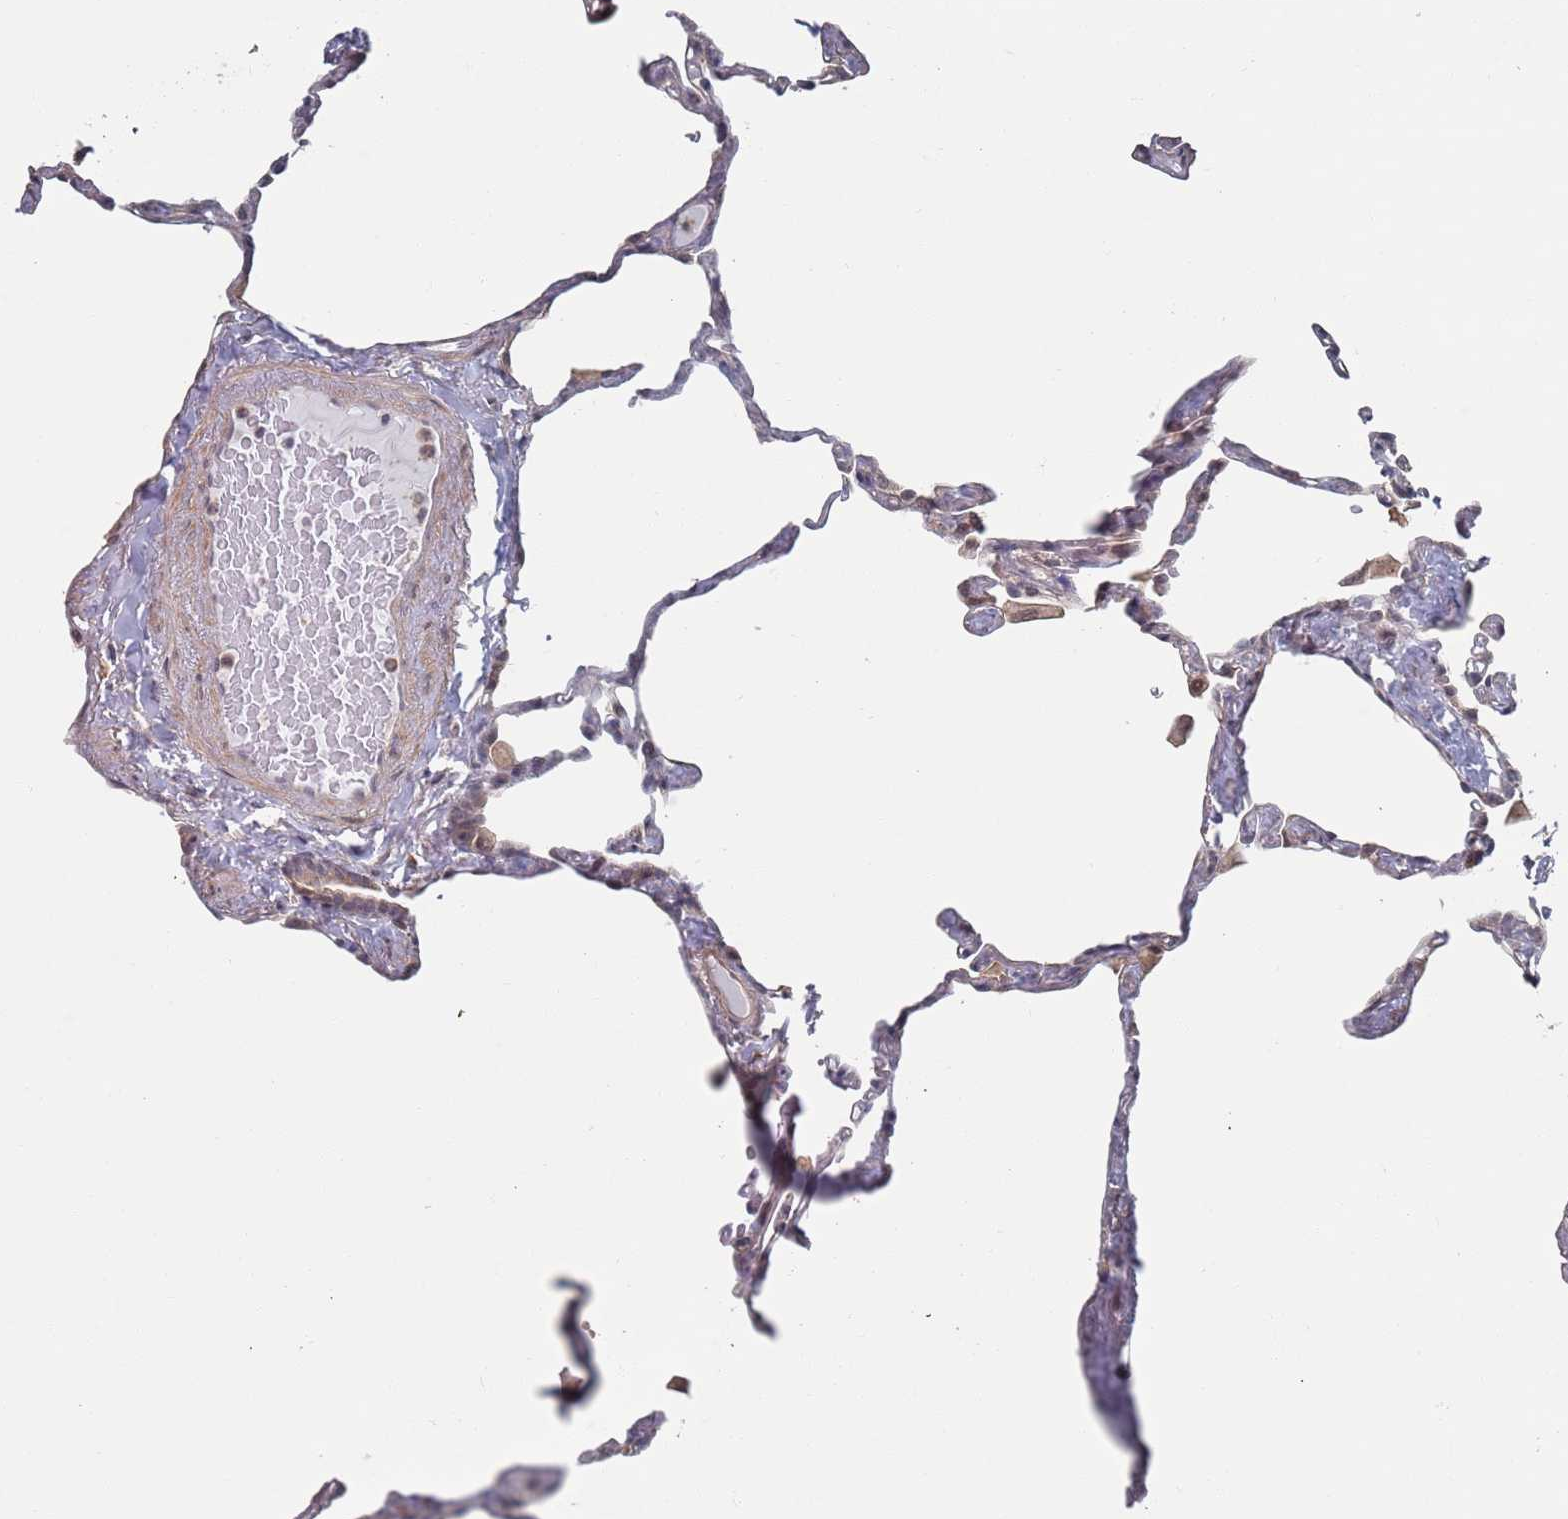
{"staining": {"intensity": "weak", "quantity": "<25%", "location": "cytoplasmic/membranous"}, "tissue": "lung", "cell_type": "Alveolar cells", "image_type": "normal", "snomed": [{"axis": "morphology", "description": "Normal tissue, NOS"}, {"axis": "topography", "description": "Lung"}], "caption": "Immunohistochemistry (IHC) image of normal lung stained for a protein (brown), which reveals no expression in alveolar cells.", "gene": "DGKD", "patient": {"sex": "male", "age": 65}}